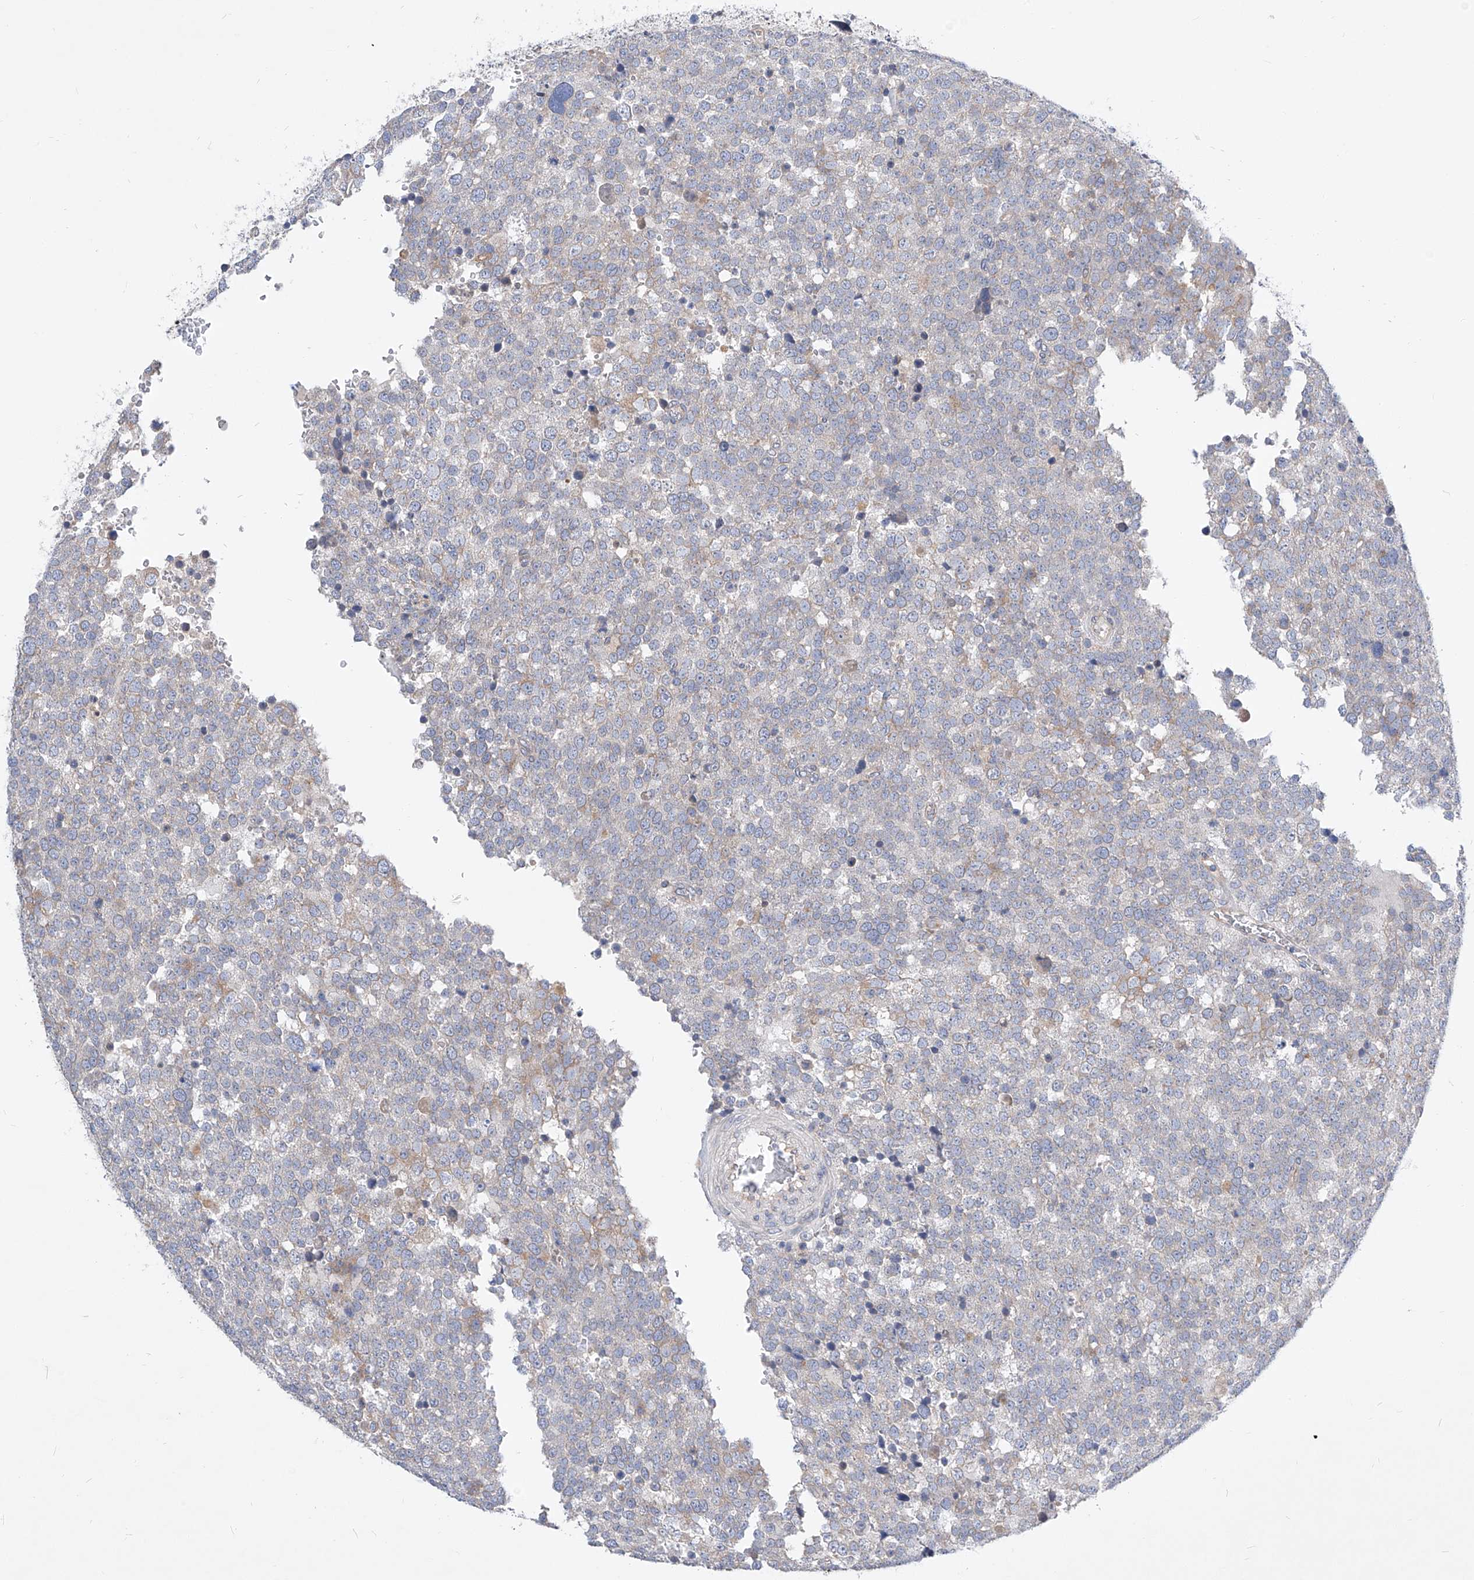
{"staining": {"intensity": "negative", "quantity": "none", "location": "none"}, "tissue": "testis cancer", "cell_type": "Tumor cells", "image_type": "cancer", "snomed": [{"axis": "morphology", "description": "Seminoma, NOS"}, {"axis": "topography", "description": "Testis"}], "caption": "DAB (3,3'-diaminobenzidine) immunohistochemical staining of seminoma (testis) exhibits no significant positivity in tumor cells.", "gene": "UFL1", "patient": {"sex": "male", "age": 71}}